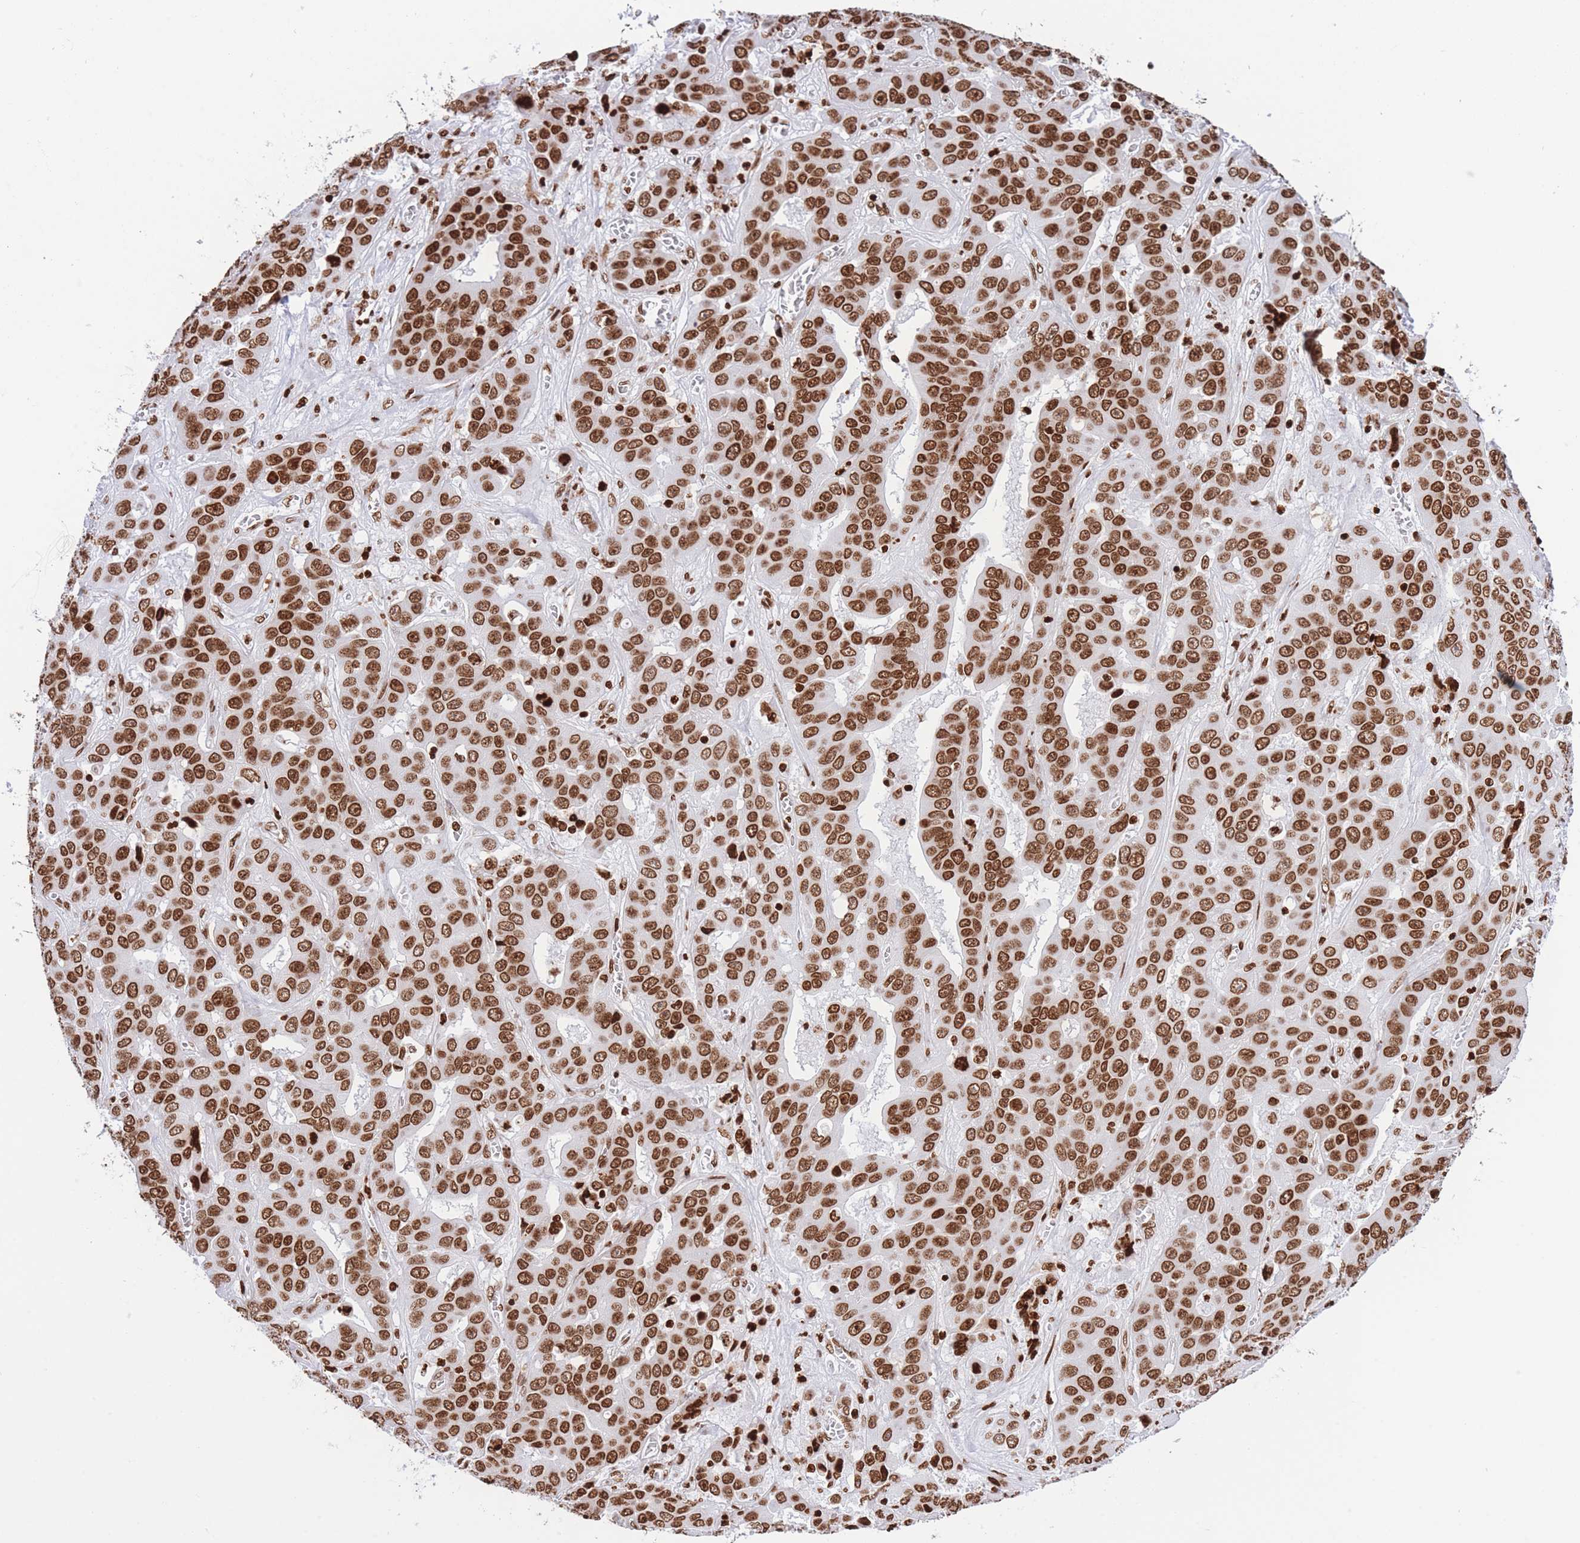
{"staining": {"intensity": "strong", "quantity": ">75%", "location": "nuclear"}, "tissue": "liver cancer", "cell_type": "Tumor cells", "image_type": "cancer", "snomed": [{"axis": "morphology", "description": "Cholangiocarcinoma"}, {"axis": "topography", "description": "Liver"}], "caption": "Cholangiocarcinoma (liver) stained with a protein marker demonstrates strong staining in tumor cells.", "gene": "H2BC11", "patient": {"sex": "female", "age": 52}}